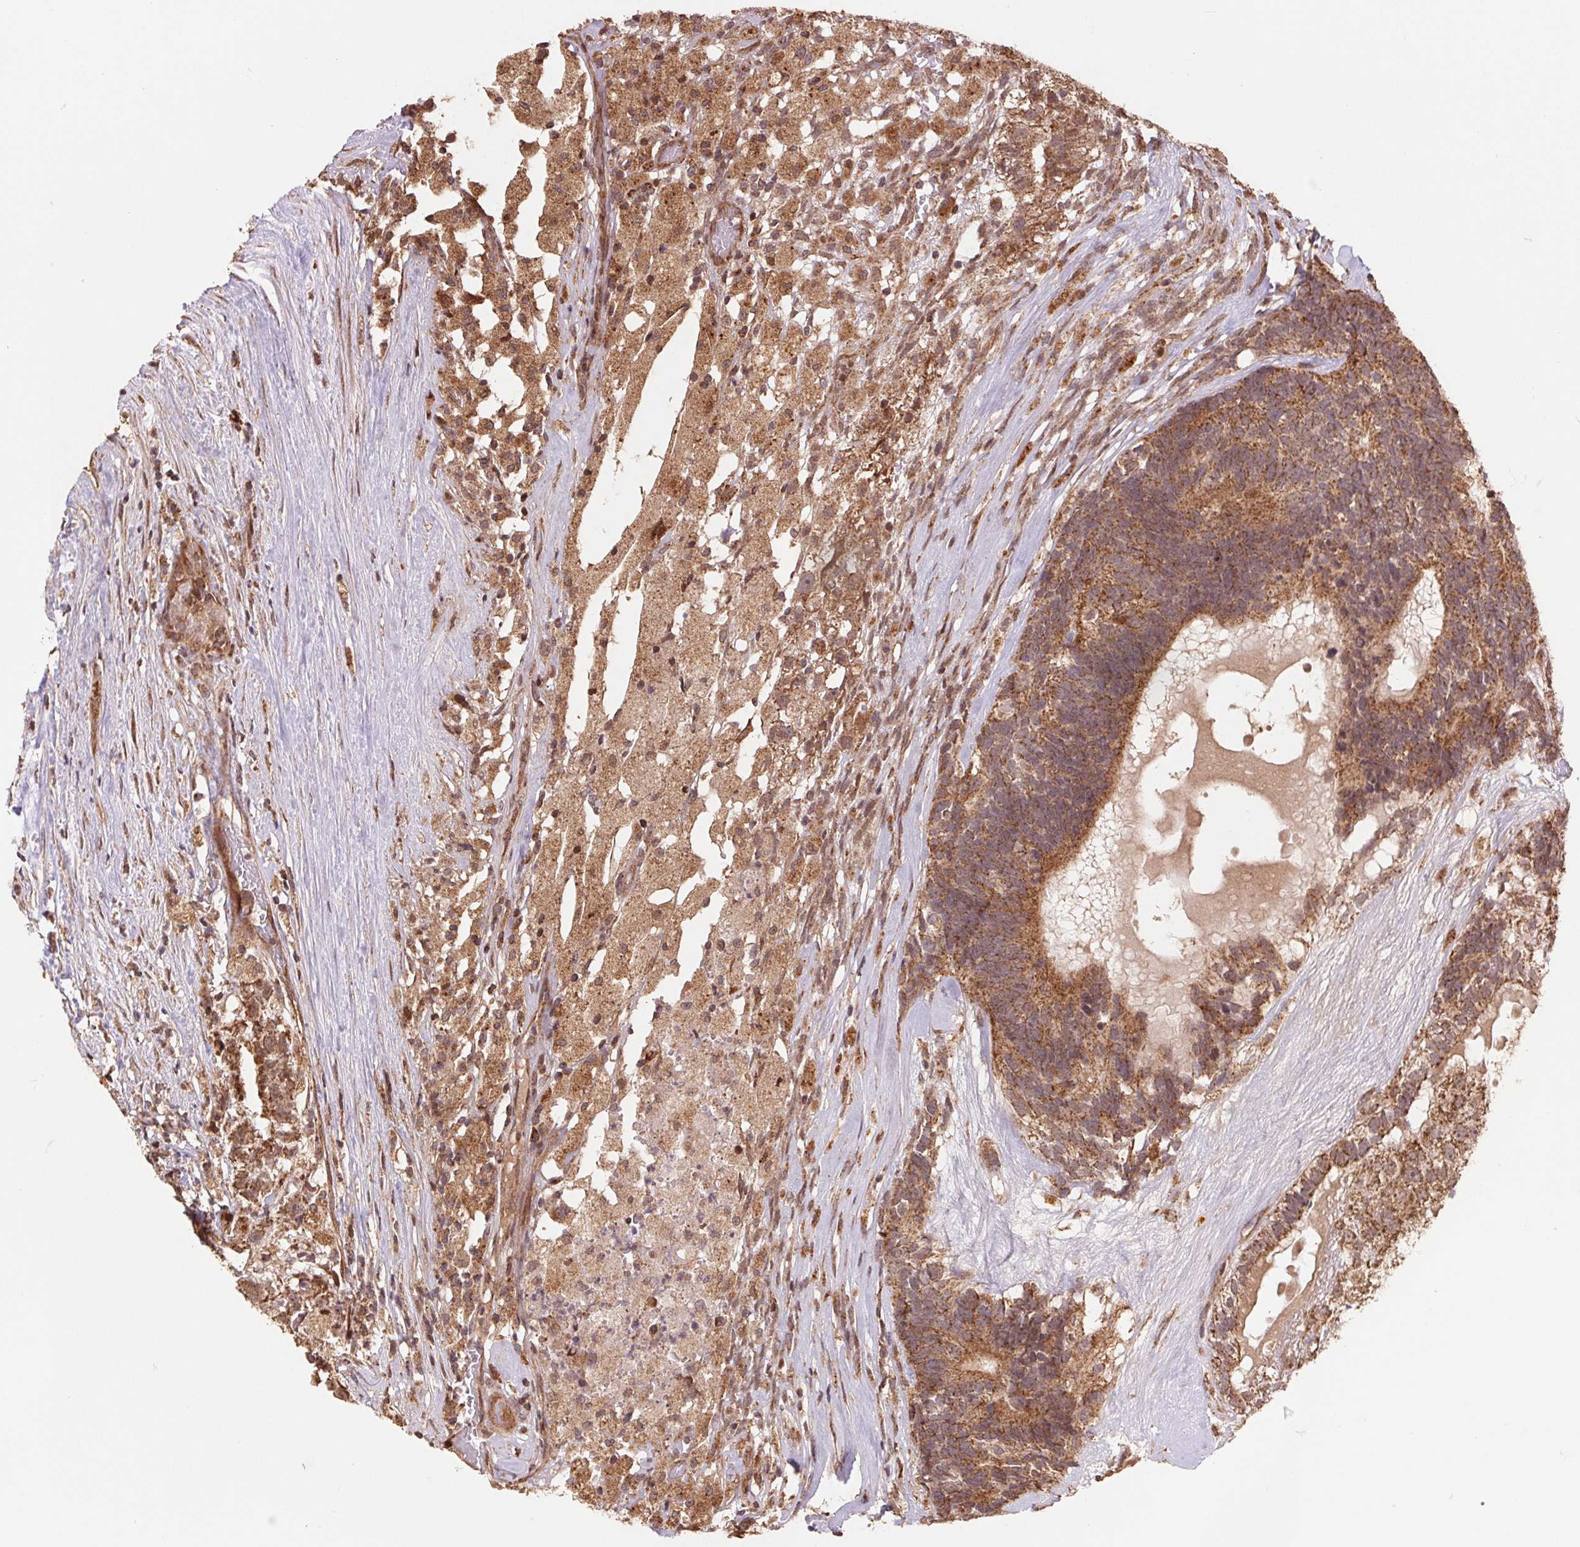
{"staining": {"intensity": "moderate", "quantity": ">75%", "location": "cytoplasmic/membranous"}, "tissue": "testis cancer", "cell_type": "Tumor cells", "image_type": "cancer", "snomed": [{"axis": "morphology", "description": "Seminoma, NOS"}, {"axis": "morphology", "description": "Carcinoma, Embryonal, NOS"}, {"axis": "topography", "description": "Testis"}], "caption": "Human testis embryonal carcinoma stained with a protein marker displays moderate staining in tumor cells.", "gene": "PDHA1", "patient": {"sex": "male", "age": 41}}